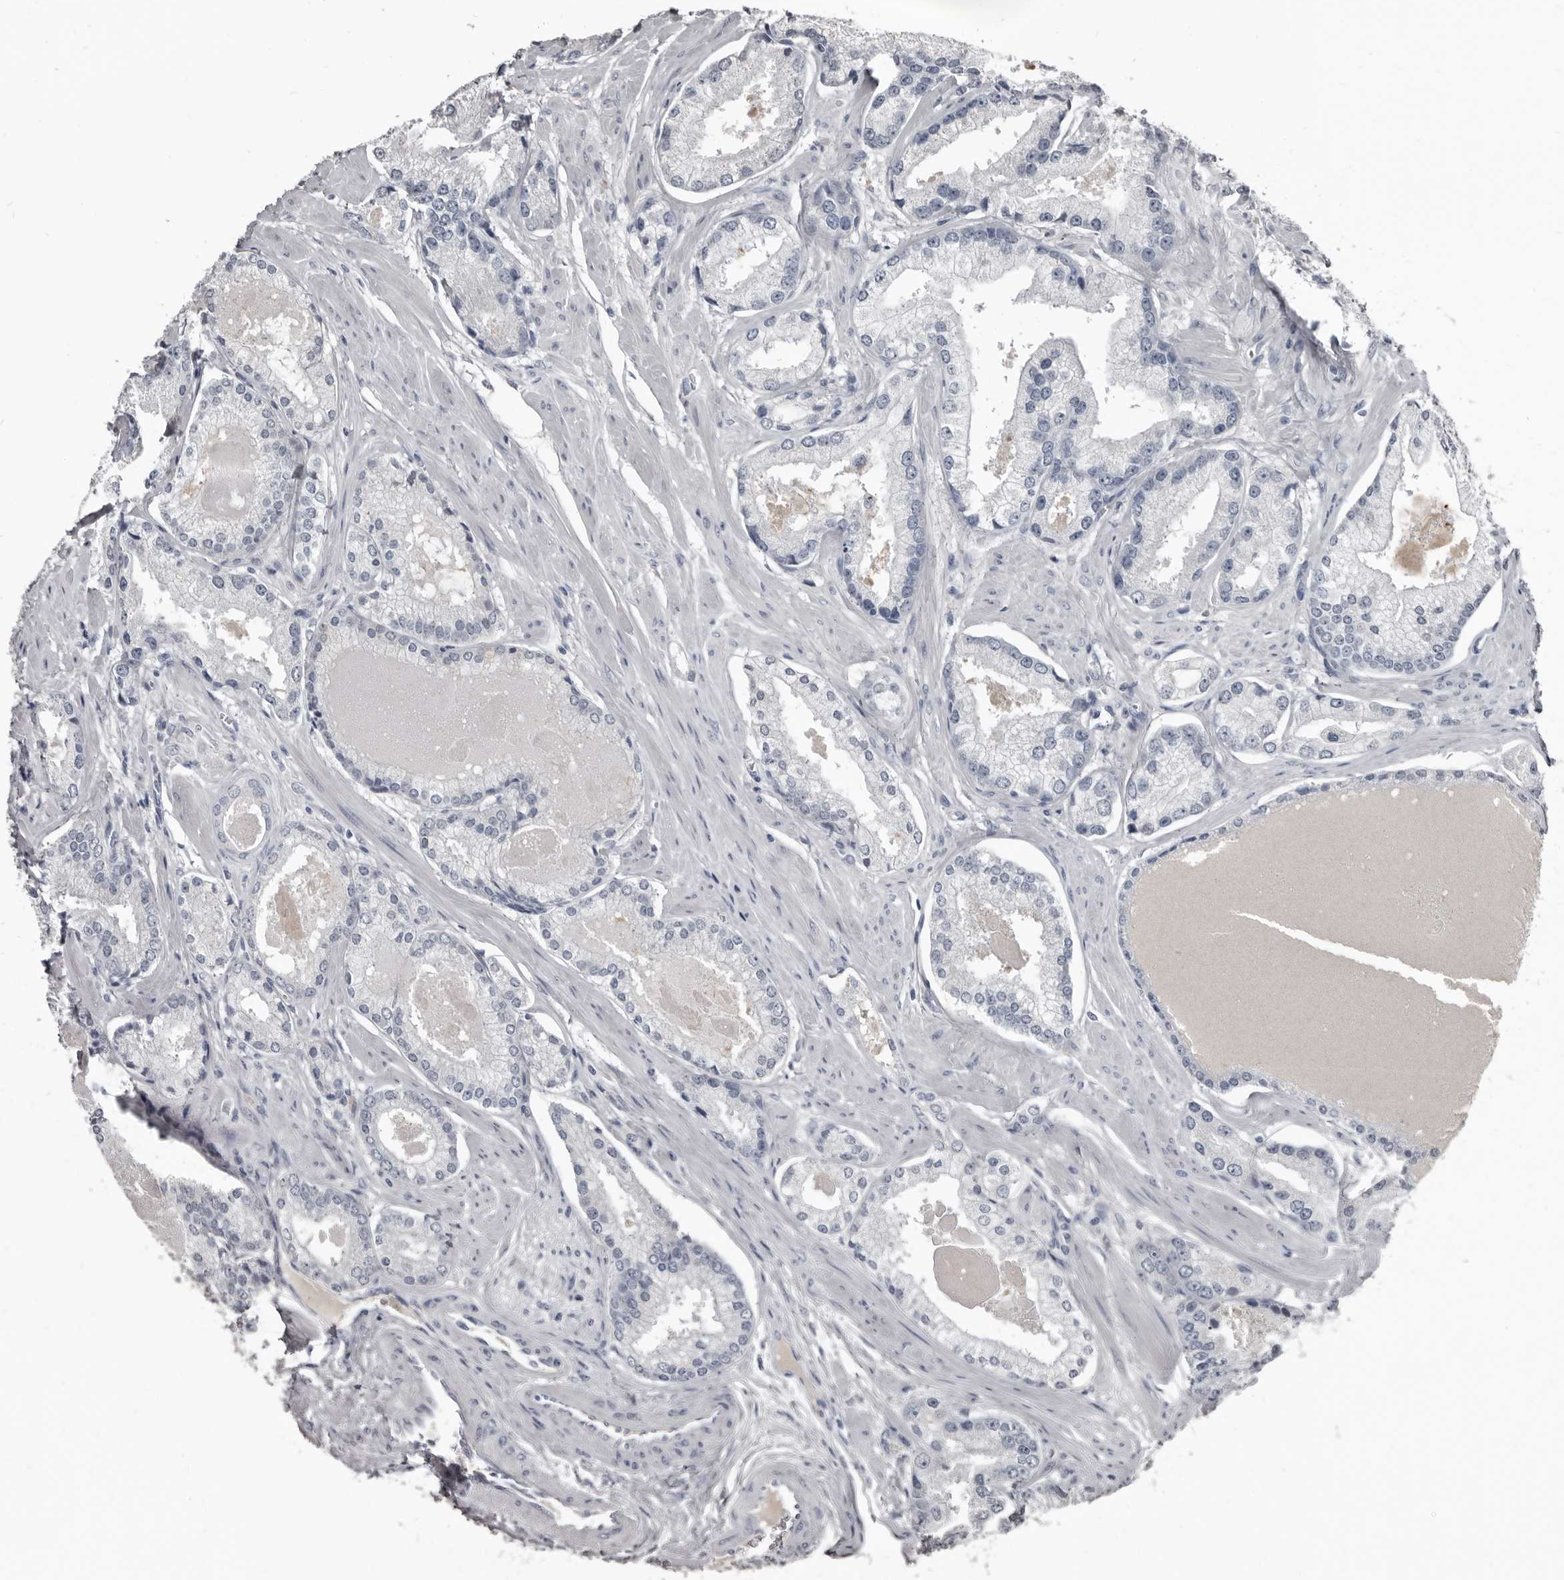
{"staining": {"intensity": "negative", "quantity": "none", "location": "none"}, "tissue": "prostate cancer", "cell_type": "Tumor cells", "image_type": "cancer", "snomed": [{"axis": "morphology", "description": "Adenocarcinoma, Low grade"}, {"axis": "topography", "description": "Prostate"}], "caption": "This is an IHC image of human prostate cancer. There is no positivity in tumor cells.", "gene": "GREB1", "patient": {"sex": "male", "age": 54}}